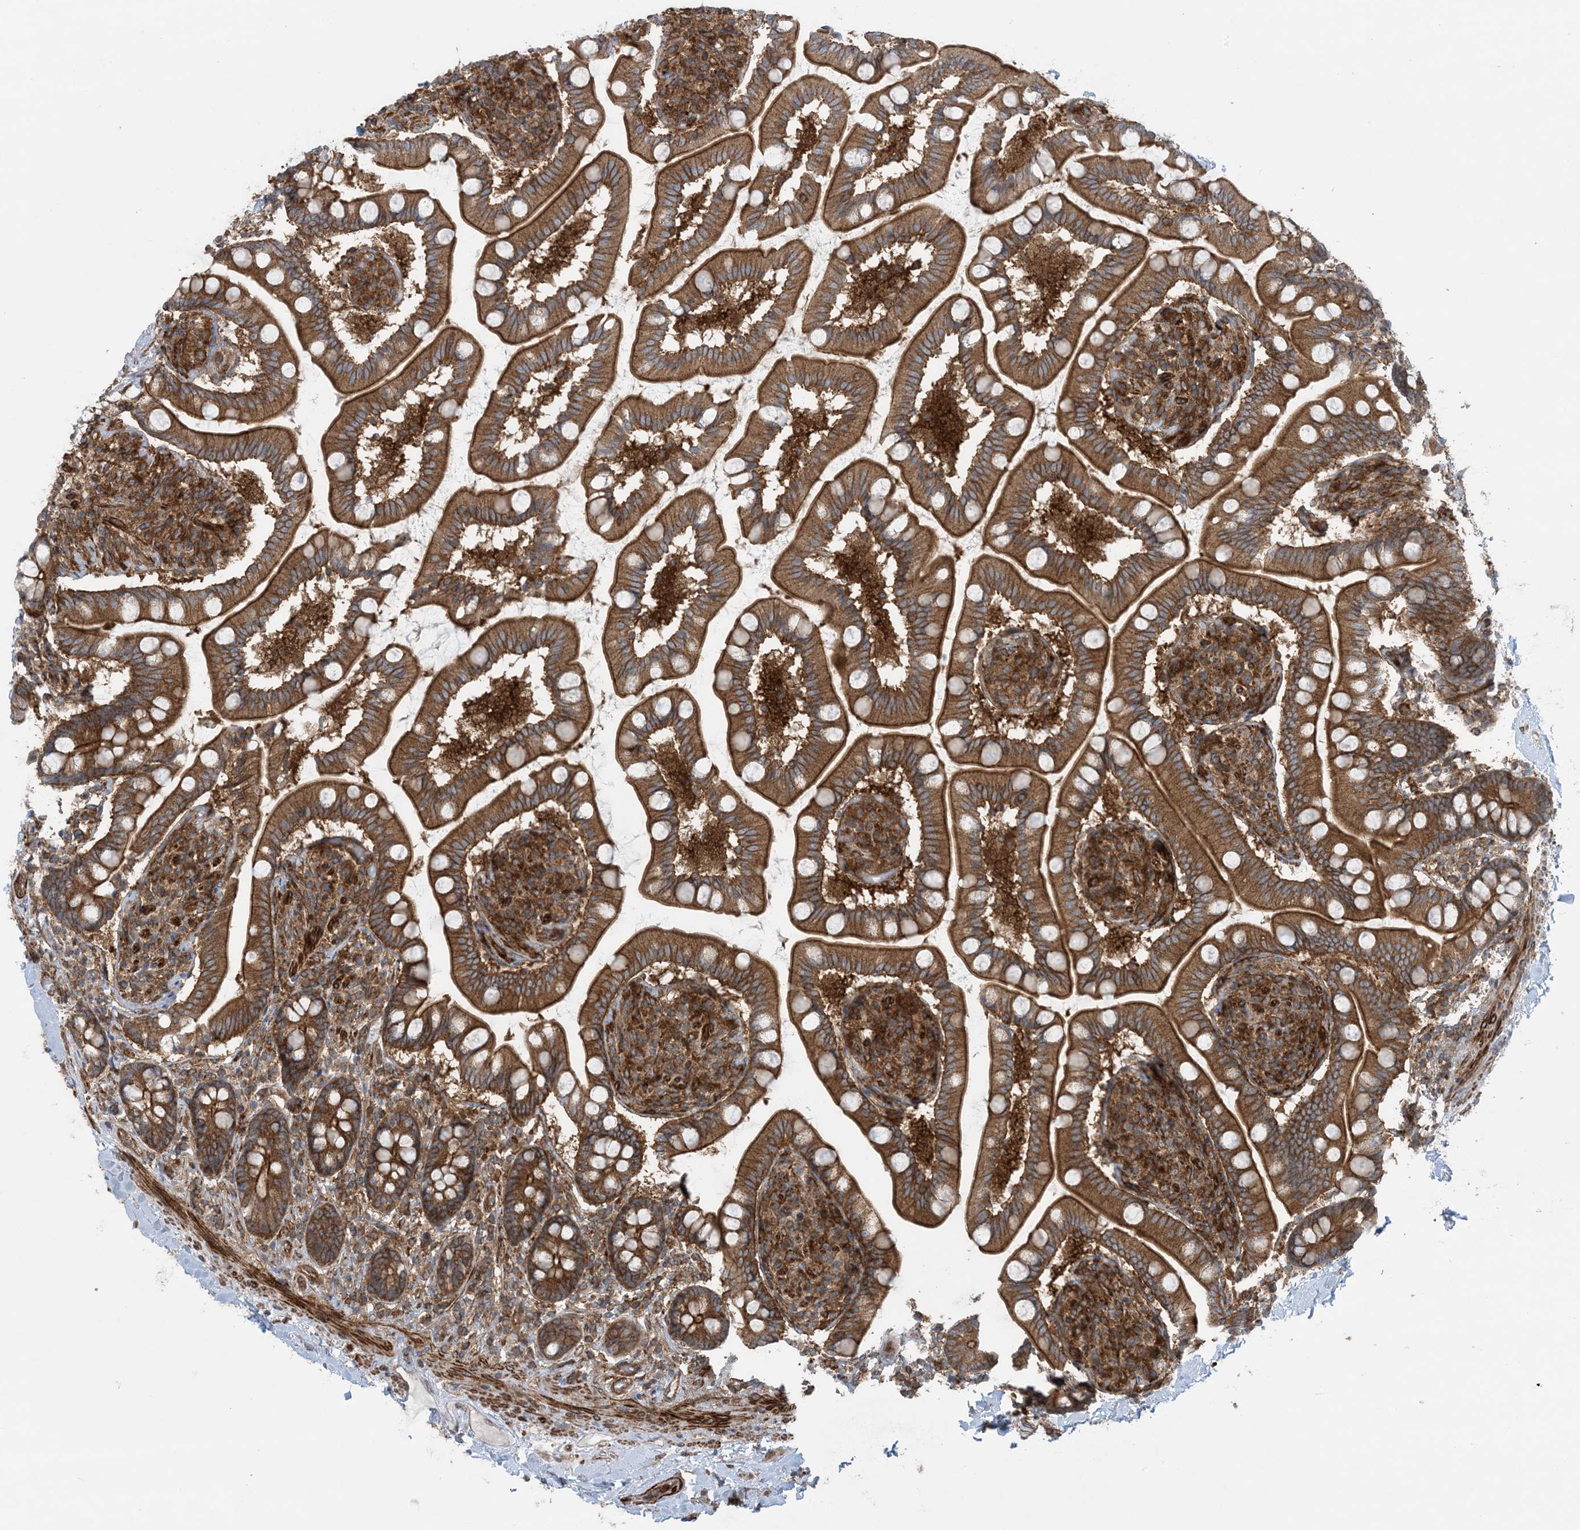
{"staining": {"intensity": "strong", "quantity": ">75%", "location": "cytoplasmic/membranous"}, "tissue": "small intestine", "cell_type": "Glandular cells", "image_type": "normal", "snomed": [{"axis": "morphology", "description": "Normal tissue, NOS"}, {"axis": "topography", "description": "Small intestine"}], "caption": "Immunohistochemical staining of normal human small intestine exhibits strong cytoplasmic/membranous protein positivity in approximately >75% of glandular cells. (Stains: DAB in brown, nuclei in blue, Microscopy: brightfield microscopy at high magnification).", "gene": "STAM2", "patient": {"sex": "female", "age": 64}}